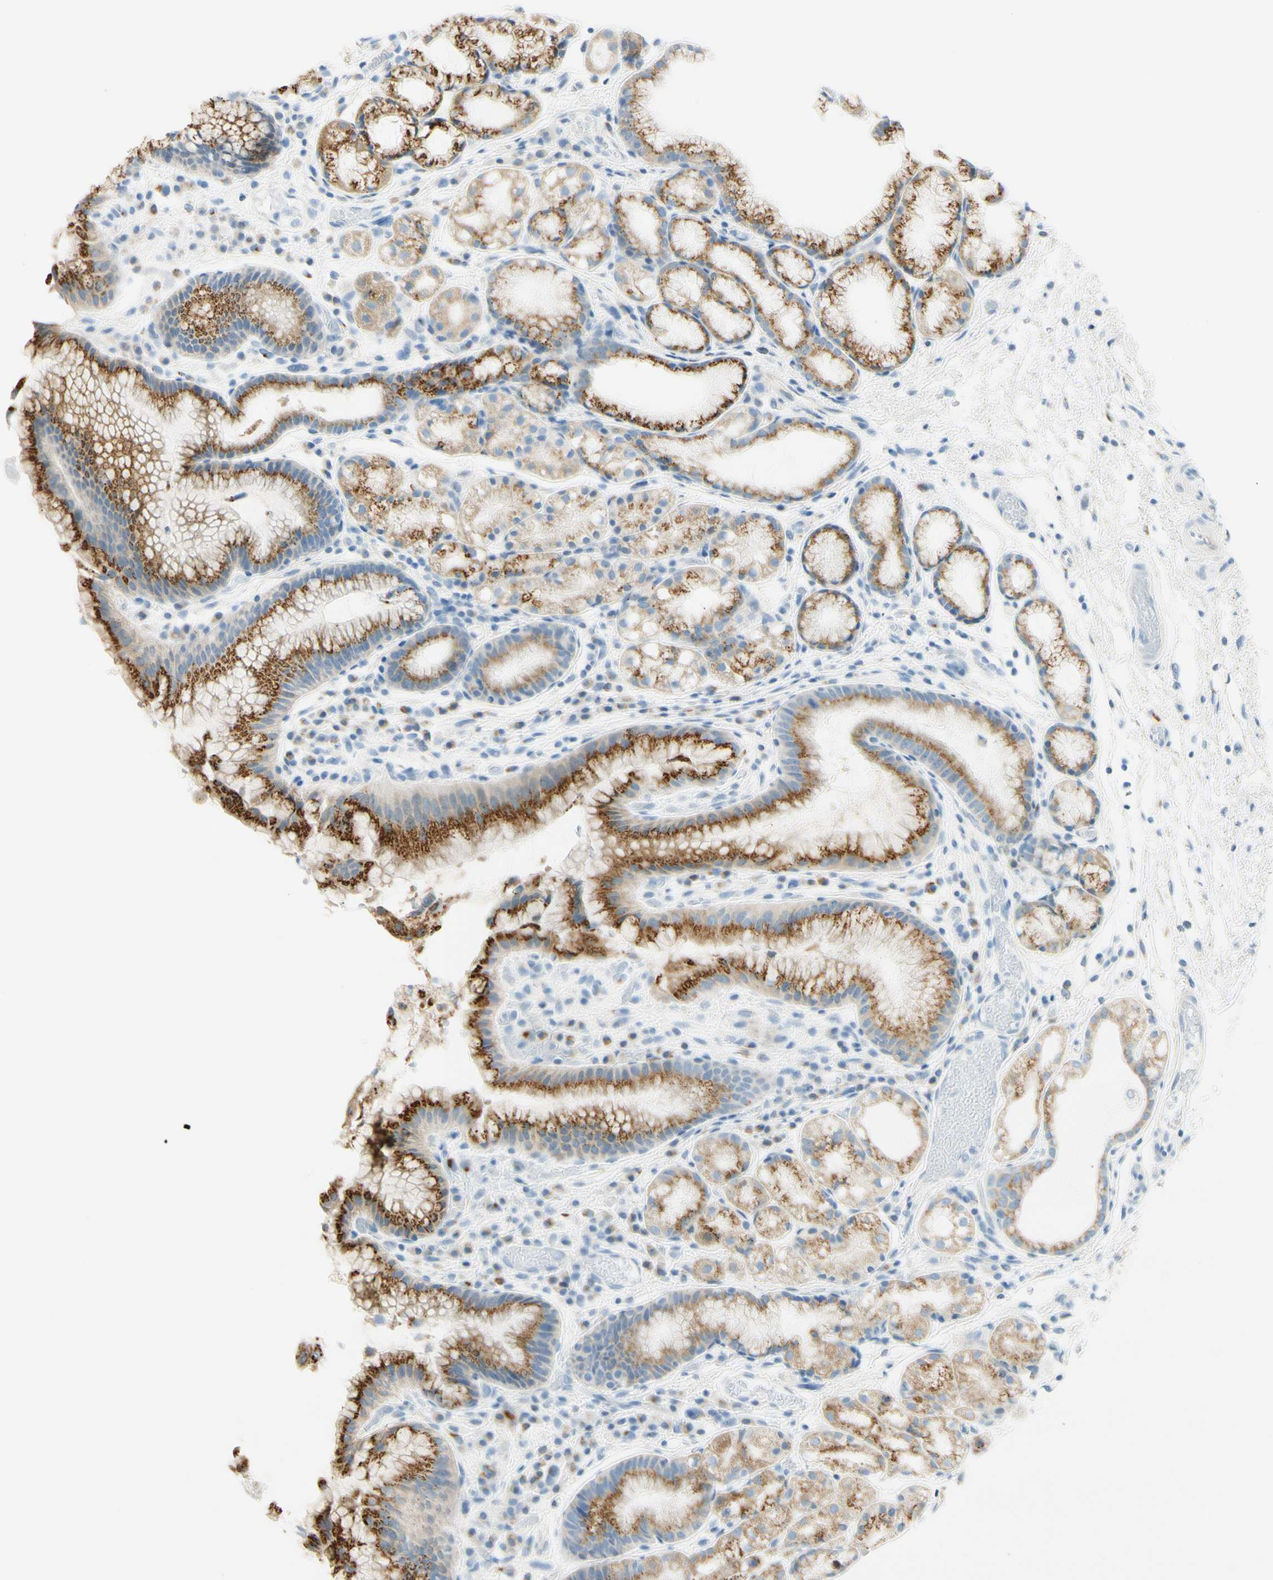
{"staining": {"intensity": "strong", "quantity": ">75%", "location": "cytoplasmic/membranous"}, "tissue": "stomach", "cell_type": "Glandular cells", "image_type": "normal", "snomed": [{"axis": "morphology", "description": "Normal tissue, NOS"}, {"axis": "topography", "description": "Stomach, upper"}], "caption": "This micrograph displays immunohistochemistry (IHC) staining of normal stomach, with high strong cytoplasmic/membranous positivity in approximately >75% of glandular cells.", "gene": "GALNT5", "patient": {"sex": "male", "age": 72}}